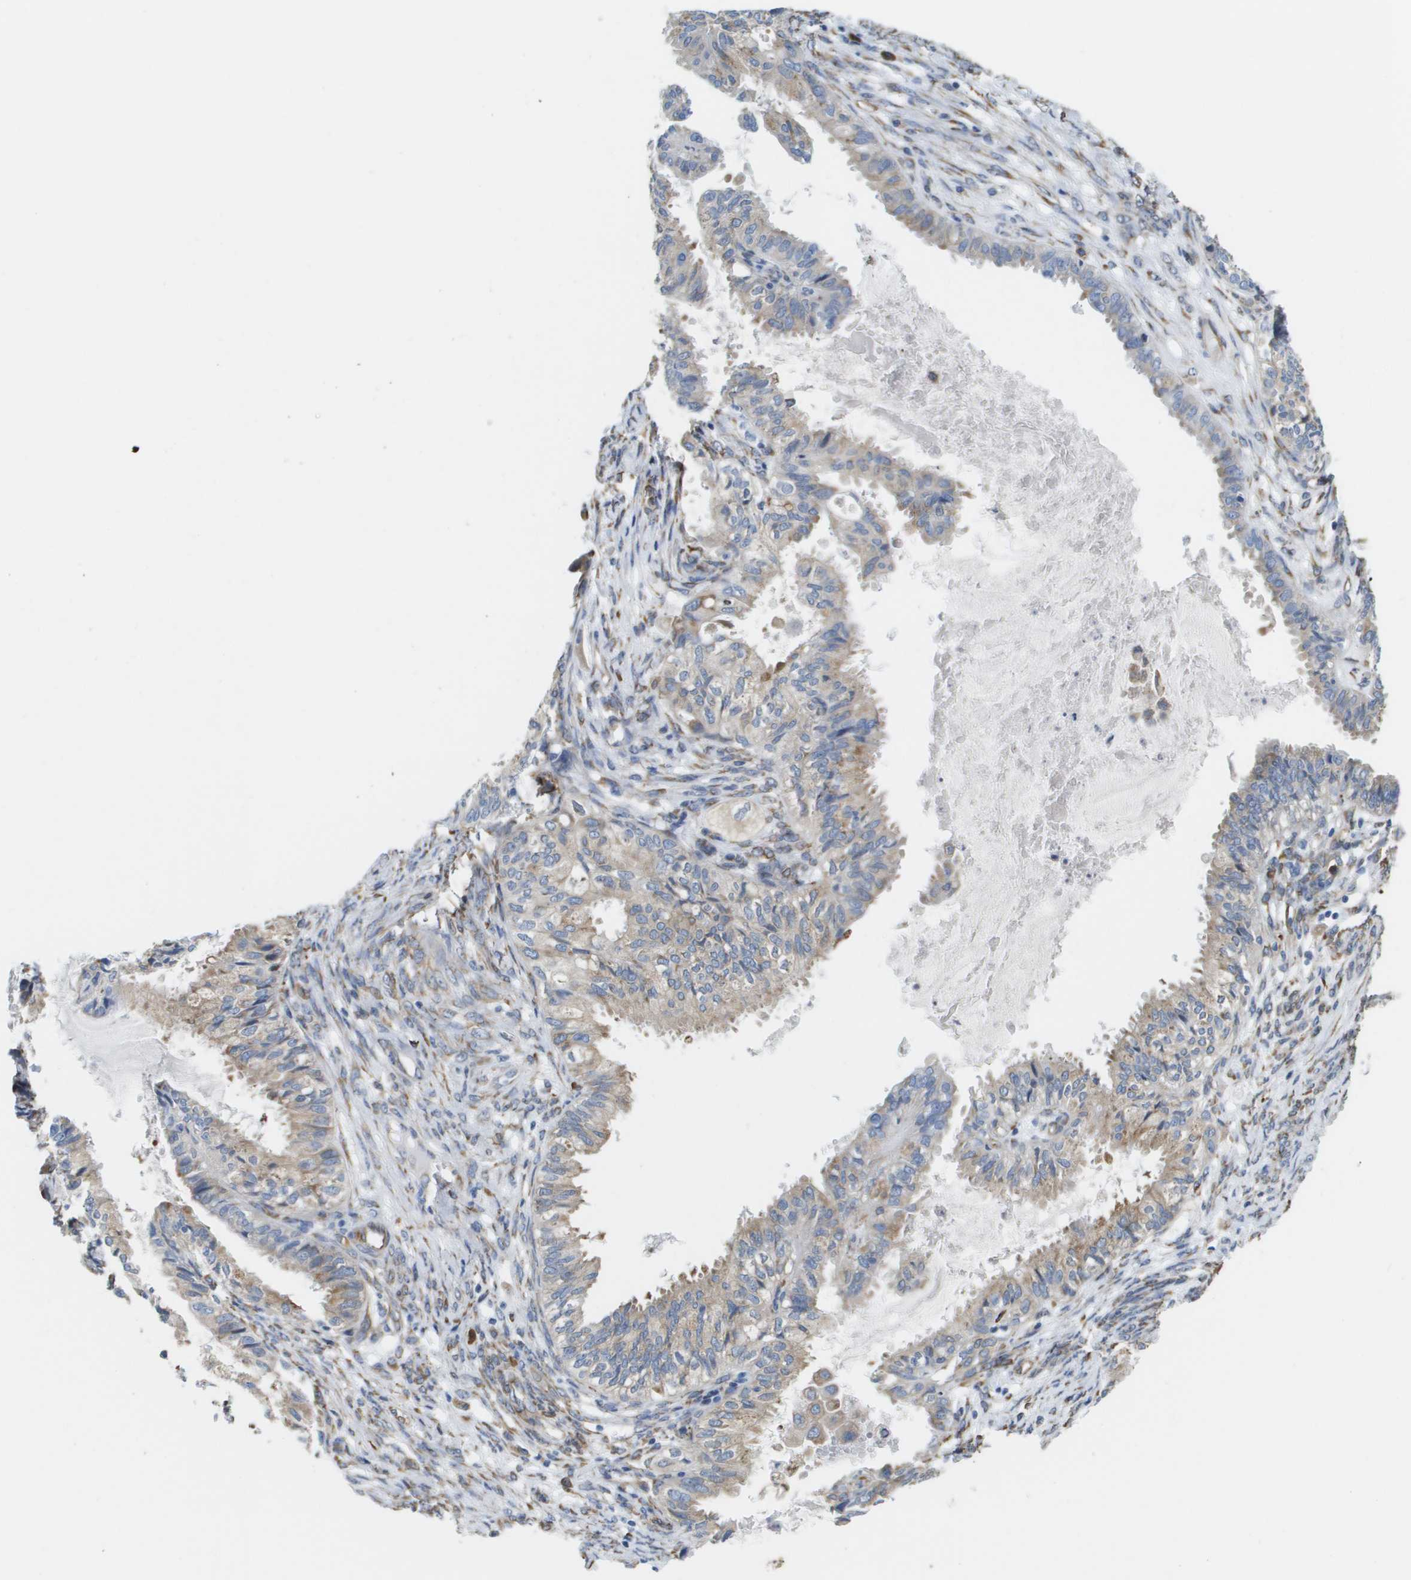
{"staining": {"intensity": "weak", "quantity": "<25%", "location": "cytoplasmic/membranous"}, "tissue": "cervical cancer", "cell_type": "Tumor cells", "image_type": "cancer", "snomed": [{"axis": "morphology", "description": "Normal tissue, NOS"}, {"axis": "morphology", "description": "Adenocarcinoma, NOS"}, {"axis": "topography", "description": "Cervix"}, {"axis": "topography", "description": "Endometrium"}], "caption": "Immunohistochemical staining of human cervical cancer demonstrates no significant positivity in tumor cells.", "gene": "ST3GAL2", "patient": {"sex": "female", "age": 86}}